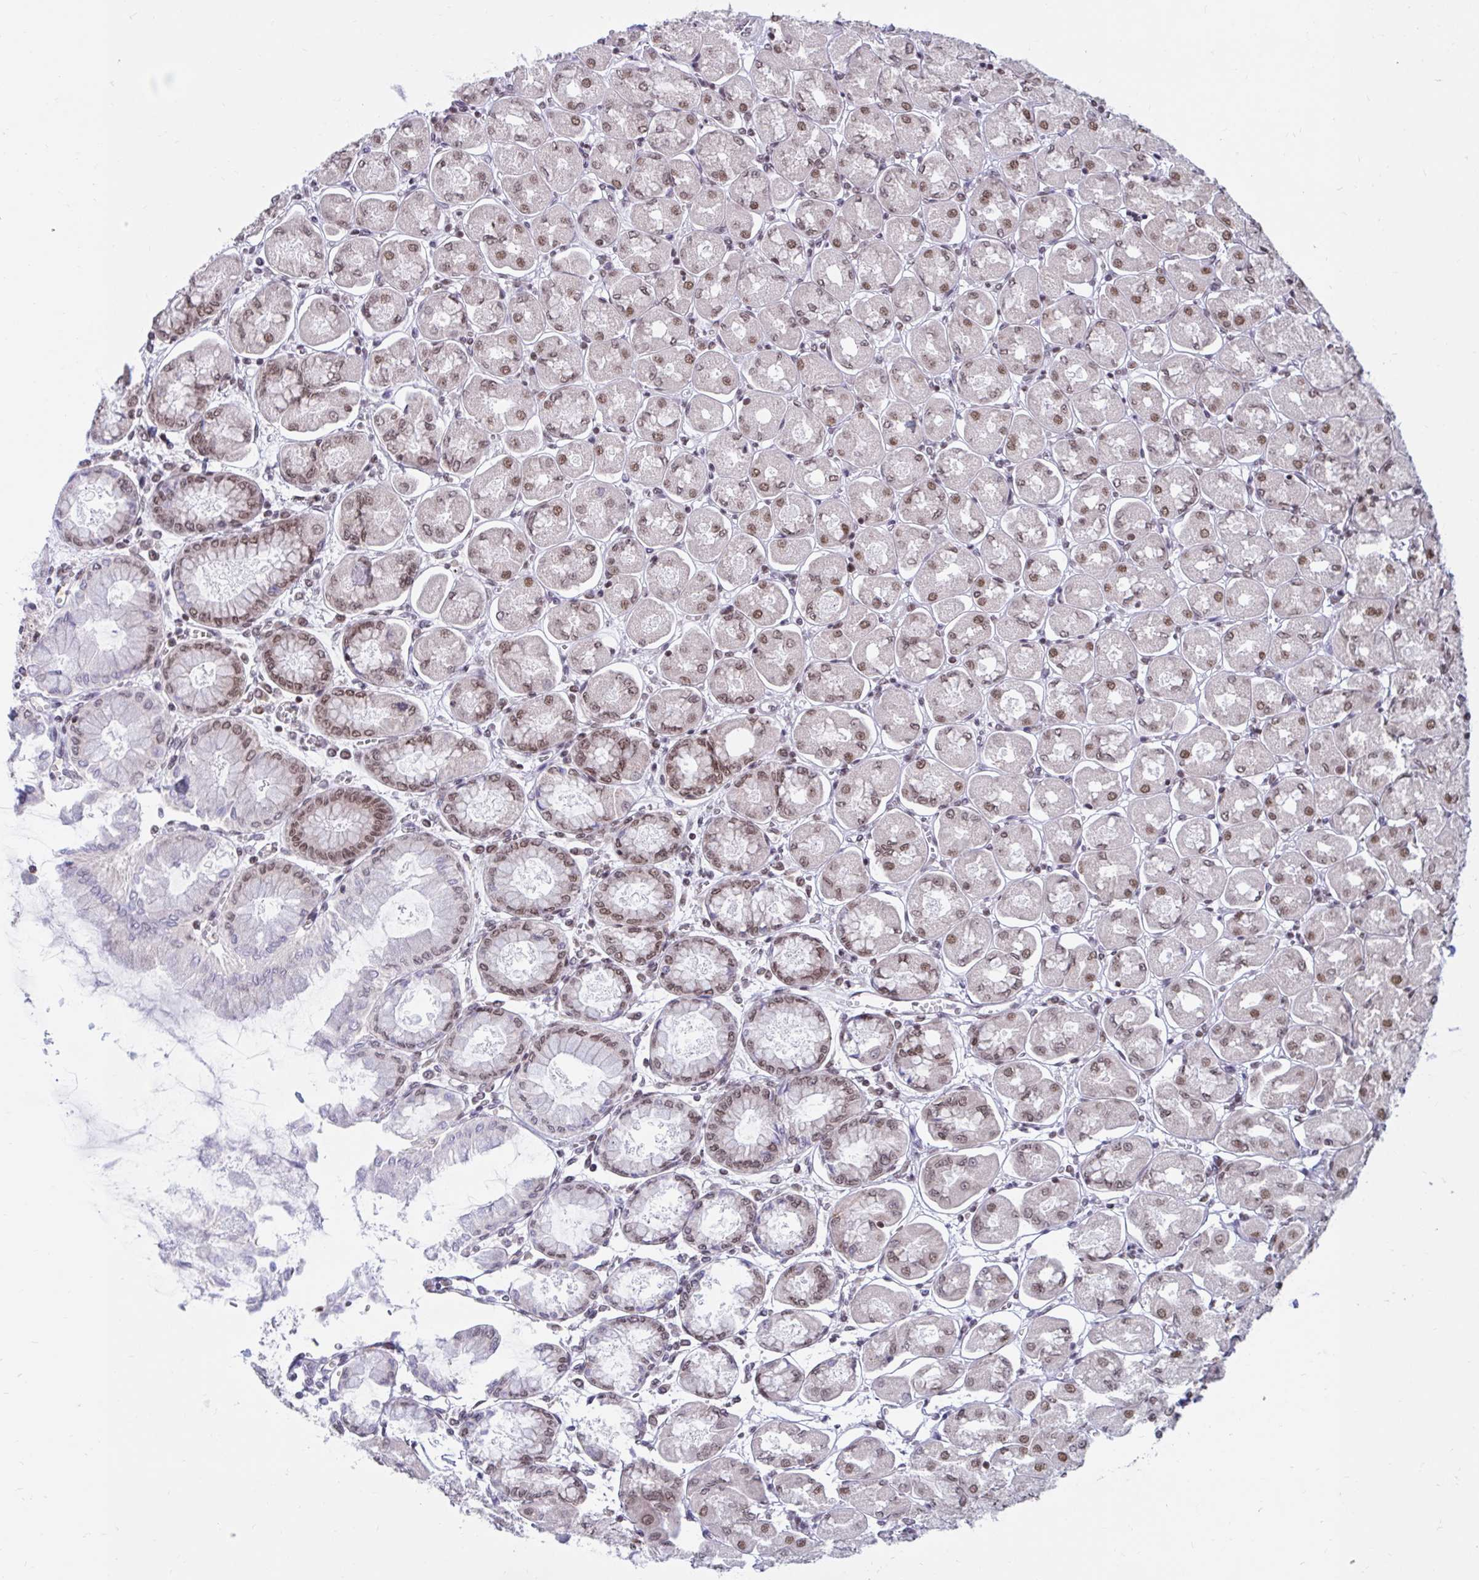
{"staining": {"intensity": "moderate", "quantity": ">75%", "location": "nuclear"}, "tissue": "stomach", "cell_type": "Glandular cells", "image_type": "normal", "snomed": [{"axis": "morphology", "description": "Normal tissue, NOS"}, {"axis": "topography", "description": "Stomach, upper"}], "caption": "A medium amount of moderate nuclear positivity is identified in about >75% of glandular cells in normal stomach. (DAB (3,3'-diaminobenzidine) = brown stain, brightfield microscopy at high magnification).", "gene": "PHF10", "patient": {"sex": "female", "age": 56}}